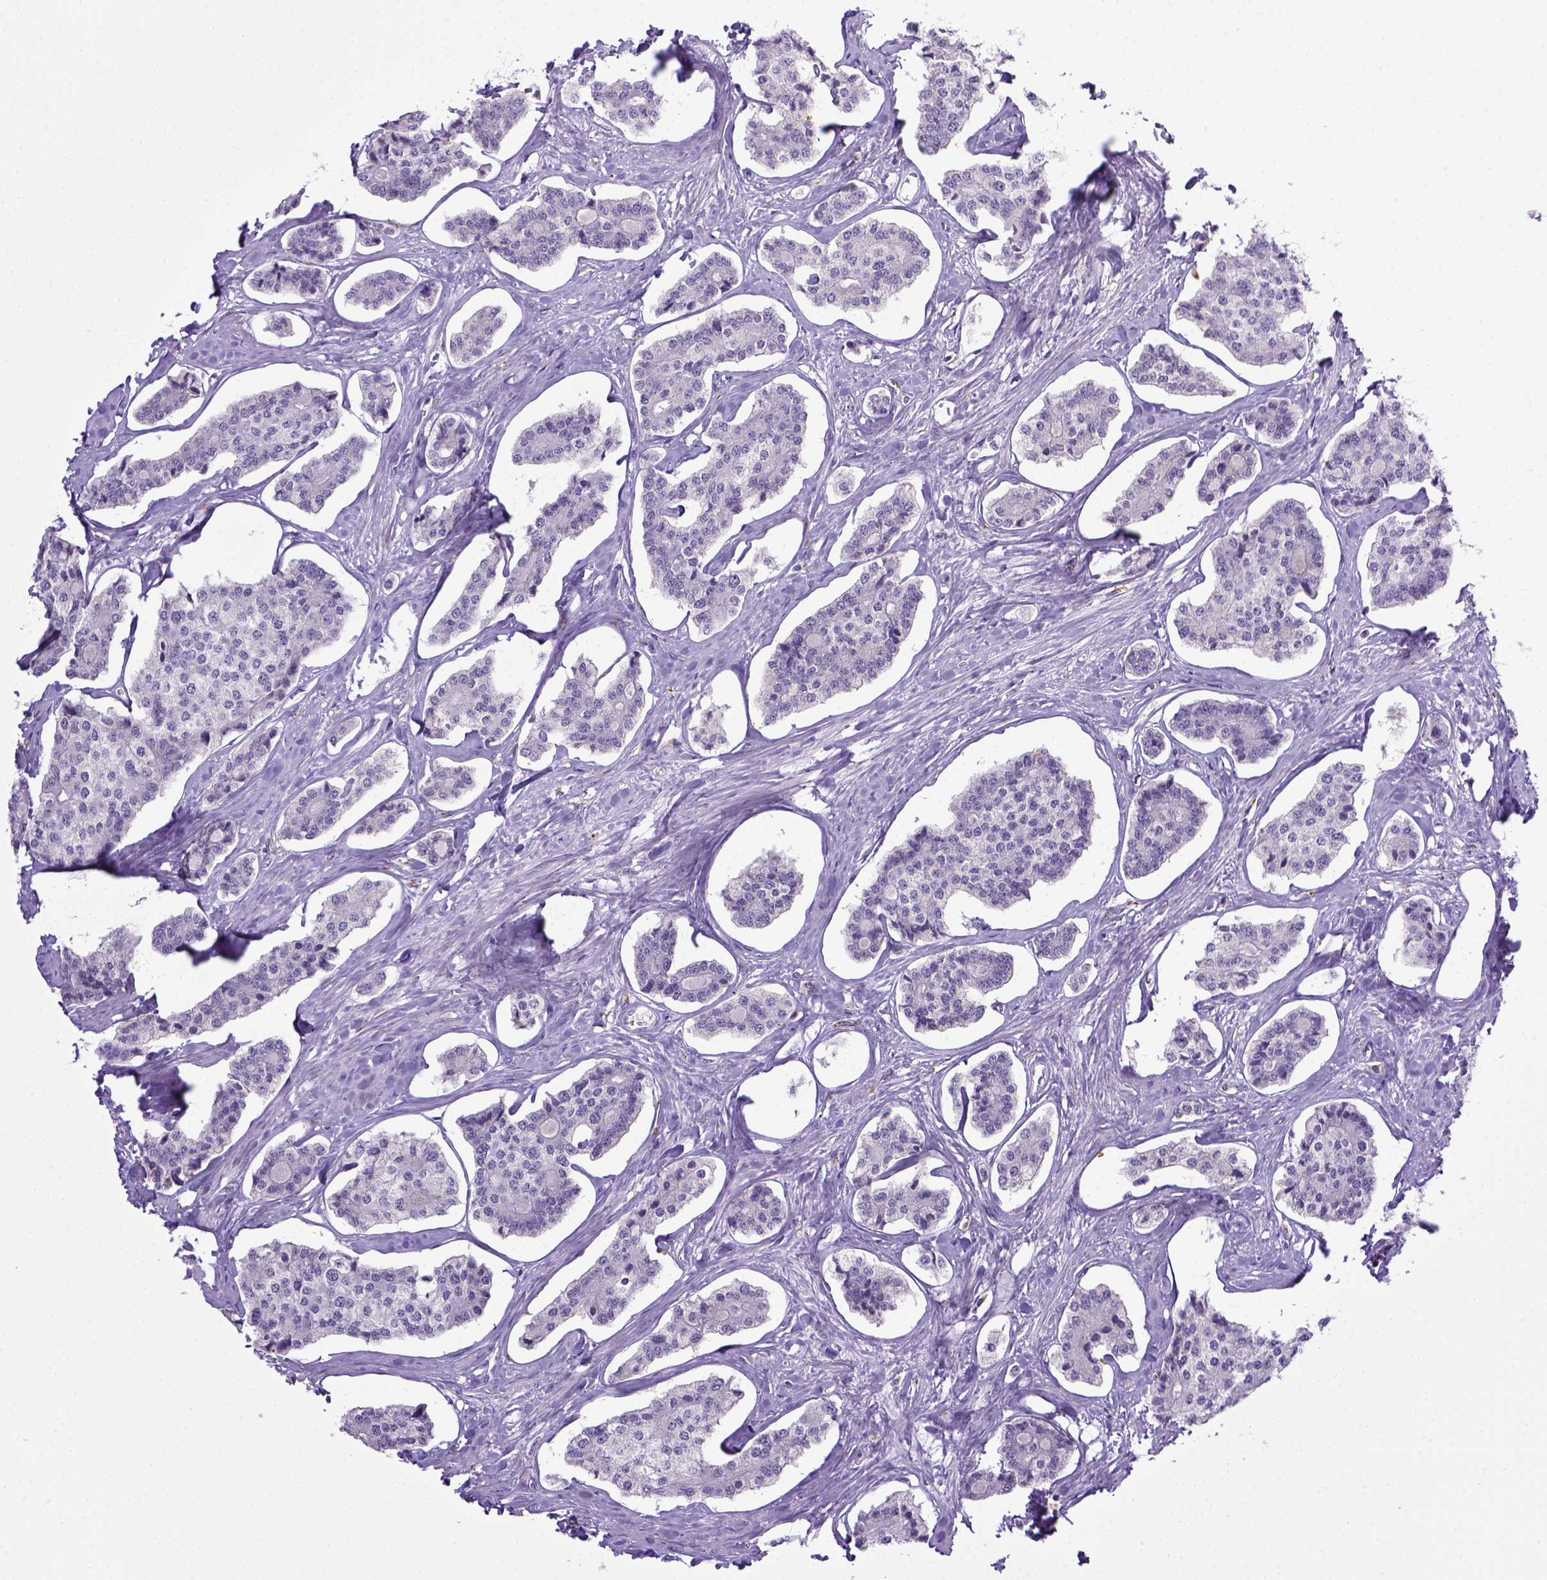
{"staining": {"intensity": "negative", "quantity": "none", "location": "none"}, "tissue": "carcinoid", "cell_type": "Tumor cells", "image_type": "cancer", "snomed": [{"axis": "morphology", "description": "Carcinoid, malignant, NOS"}, {"axis": "topography", "description": "Small intestine"}], "caption": "The image demonstrates no staining of tumor cells in malignant carcinoid.", "gene": "CD68", "patient": {"sex": "female", "age": 65}}